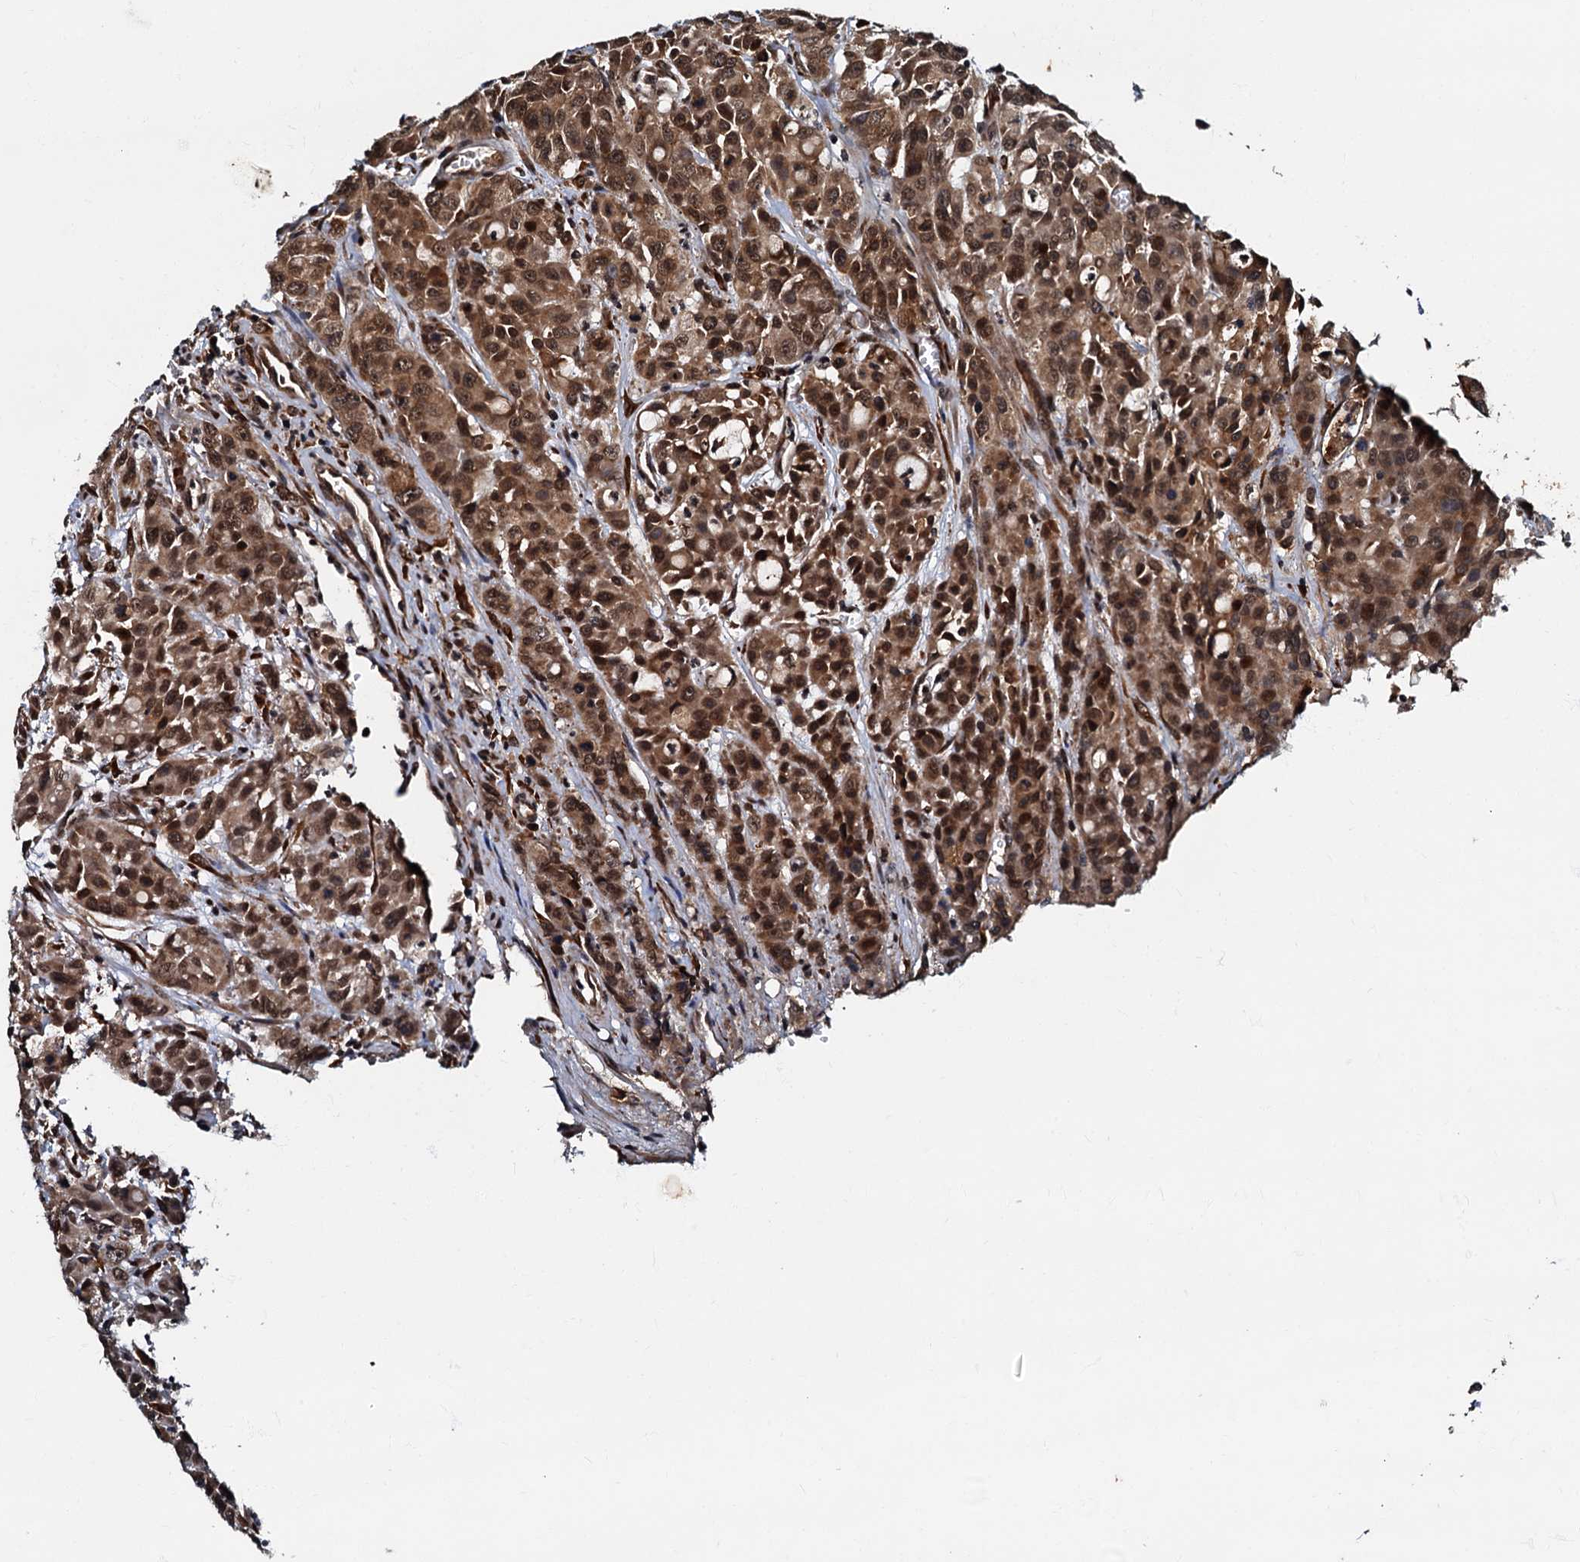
{"staining": {"intensity": "strong", "quantity": ">75%", "location": "cytoplasmic/membranous,nuclear"}, "tissue": "colorectal cancer", "cell_type": "Tumor cells", "image_type": "cancer", "snomed": [{"axis": "morphology", "description": "Adenocarcinoma, NOS"}, {"axis": "topography", "description": "Colon"}], "caption": "Colorectal cancer stained for a protein (brown) reveals strong cytoplasmic/membranous and nuclear positive expression in approximately >75% of tumor cells.", "gene": "C18orf32", "patient": {"sex": "male", "age": 62}}